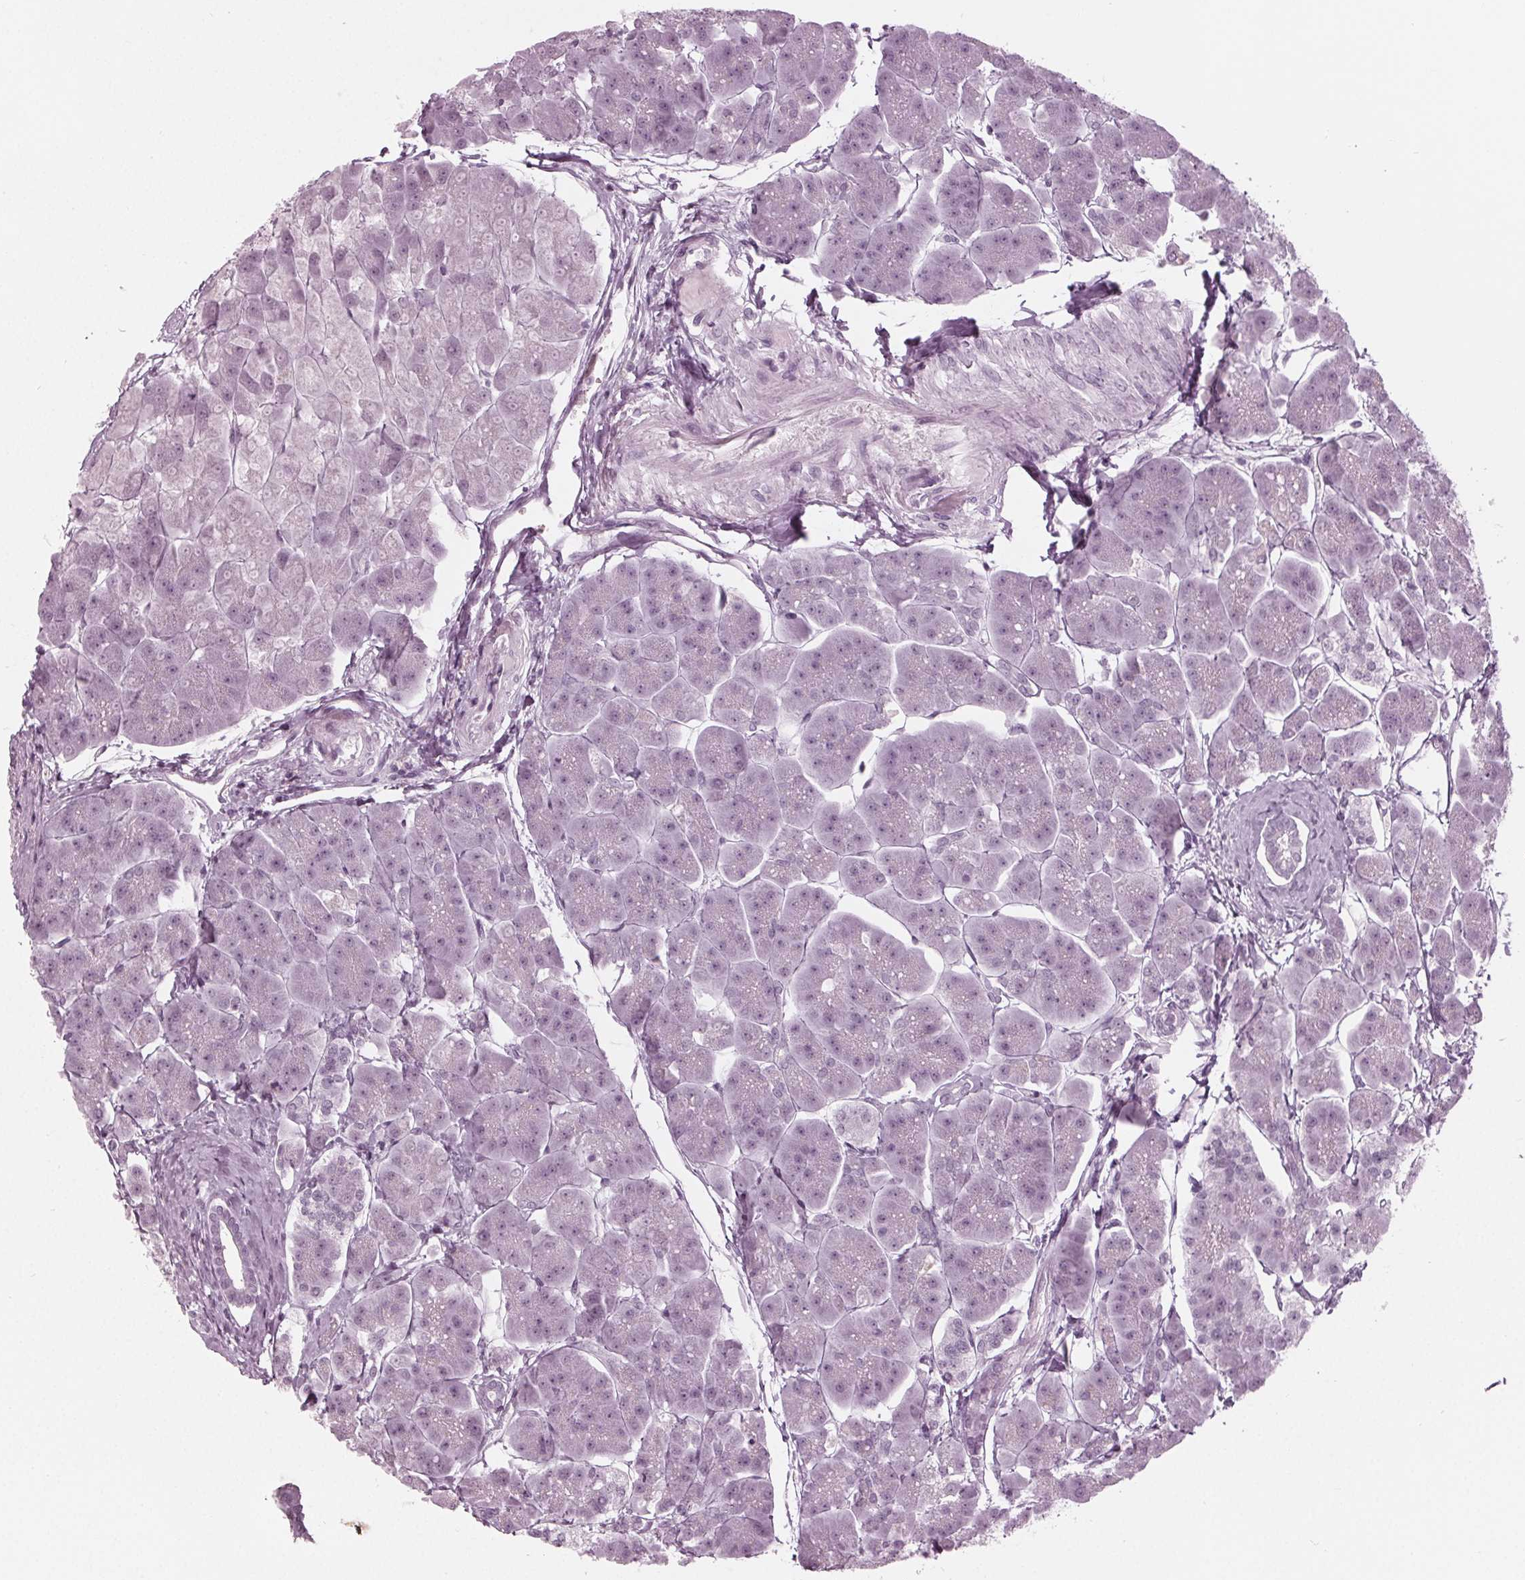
{"staining": {"intensity": "negative", "quantity": "none", "location": "none"}, "tissue": "pancreas", "cell_type": "Exocrine glandular cells", "image_type": "normal", "snomed": [{"axis": "morphology", "description": "Normal tissue, NOS"}, {"axis": "topography", "description": "Adipose tissue"}, {"axis": "topography", "description": "Pancreas"}, {"axis": "topography", "description": "Peripheral nerve tissue"}], "caption": "A photomicrograph of pancreas stained for a protein displays no brown staining in exocrine glandular cells. (Immunohistochemistry, brightfield microscopy, high magnification).", "gene": "KRT28", "patient": {"sex": "female", "age": 58}}